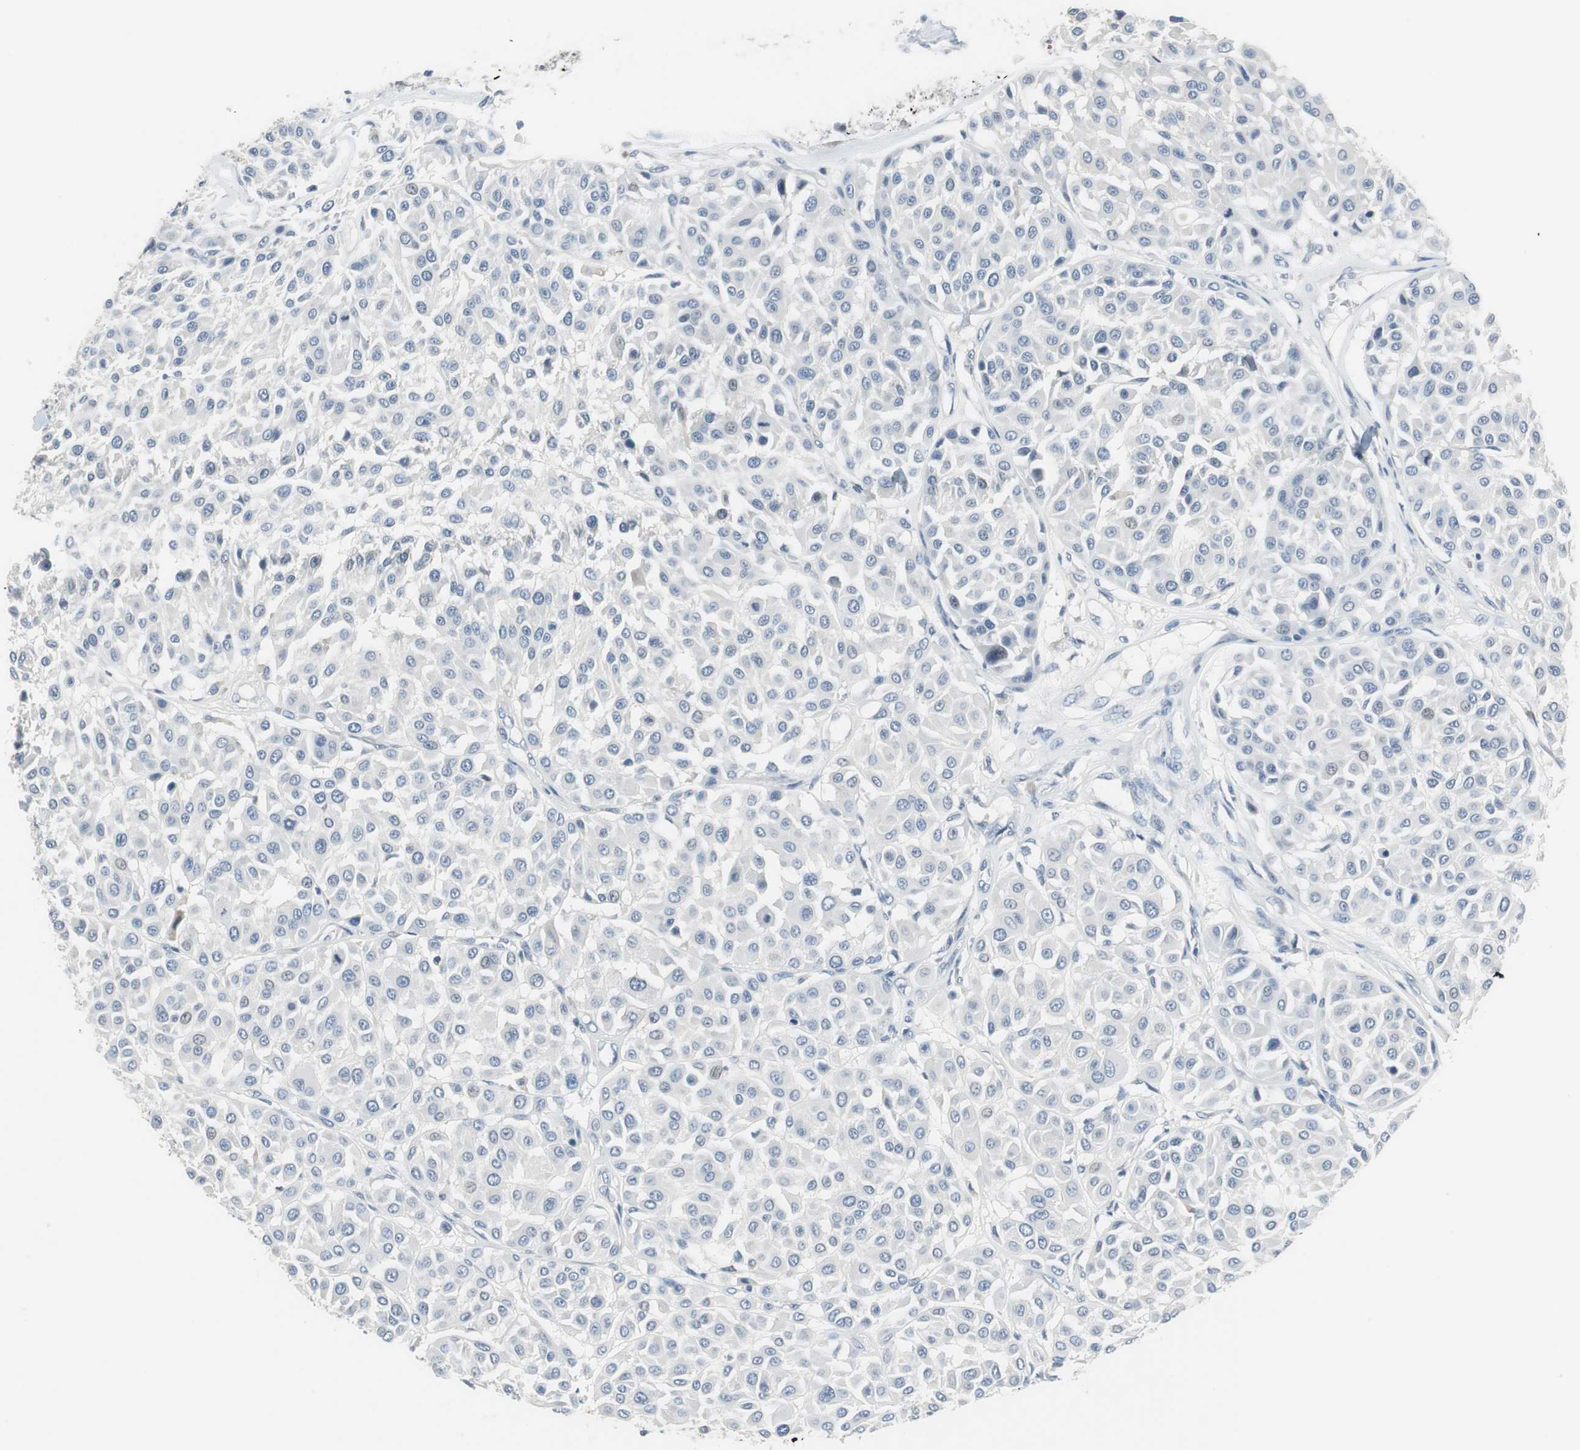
{"staining": {"intensity": "negative", "quantity": "none", "location": "none"}, "tissue": "melanoma", "cell_type": "Tumor cells", "image_type": "cancer", "snomed": [{"axis": "morphology", "description": "Malignant melanoma, Metastatic site"}, {"axis": "topography", "description": "Soft tissue"}], "caption": "Immunohistochemistry of human melanoma reveals no positivity in tumor cells.", "gene": "GLCCI1", "patient": {"sex": "male", "age": 41}}